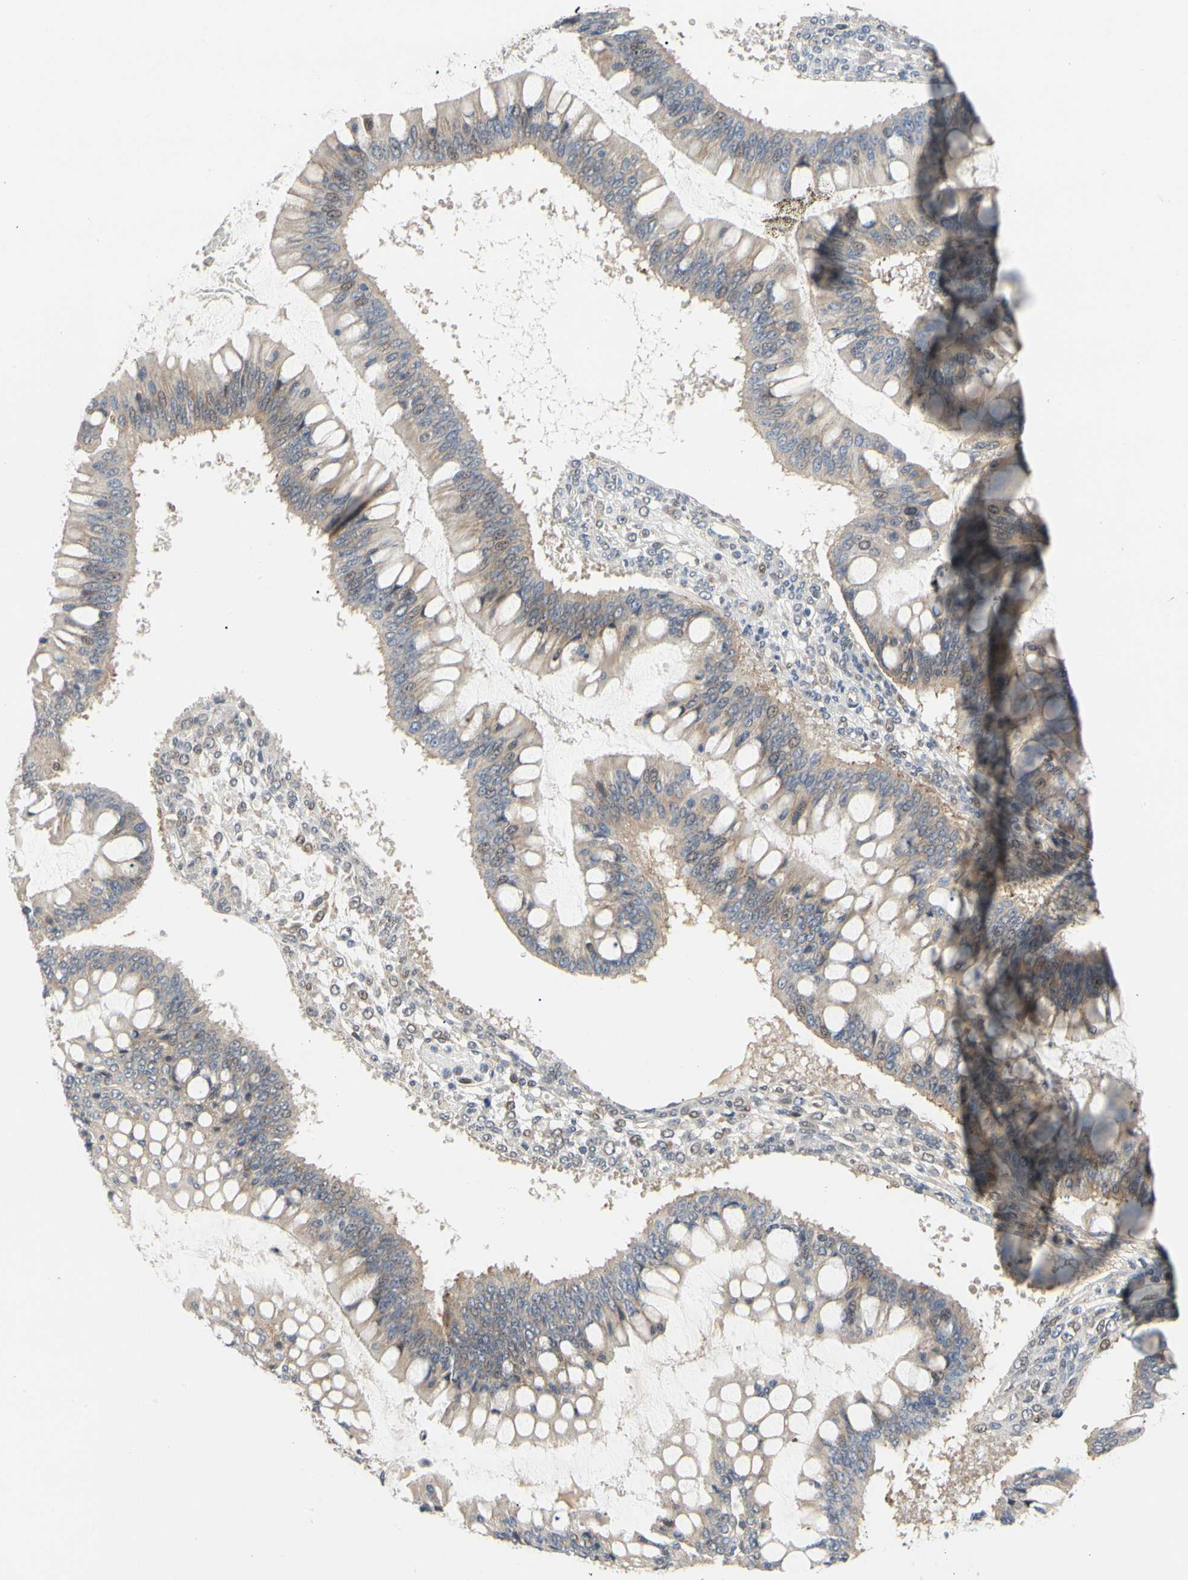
{"staining": {"intensity": "weak", "quantity": ">75%", "location": "cytoplasmic/membranous"}, "tissue": "ovarian cancer", "cell_type": "Tumor cells", "image_type": "cancer", "snomed": [{"axis": "morphology", "description": "Cystadenocarcinoma, mucinous, NOS"}, {"axis": "topography", "description": "Ovary"}], "caption": "Weak cytoplasmic/membranous protein positivity is identified in approximately >75% of tumor cells in ovarian mucinous cystadenocarcinoma.", "gene": "CDK5", "patient": {"sex": "female", "age": 73}}